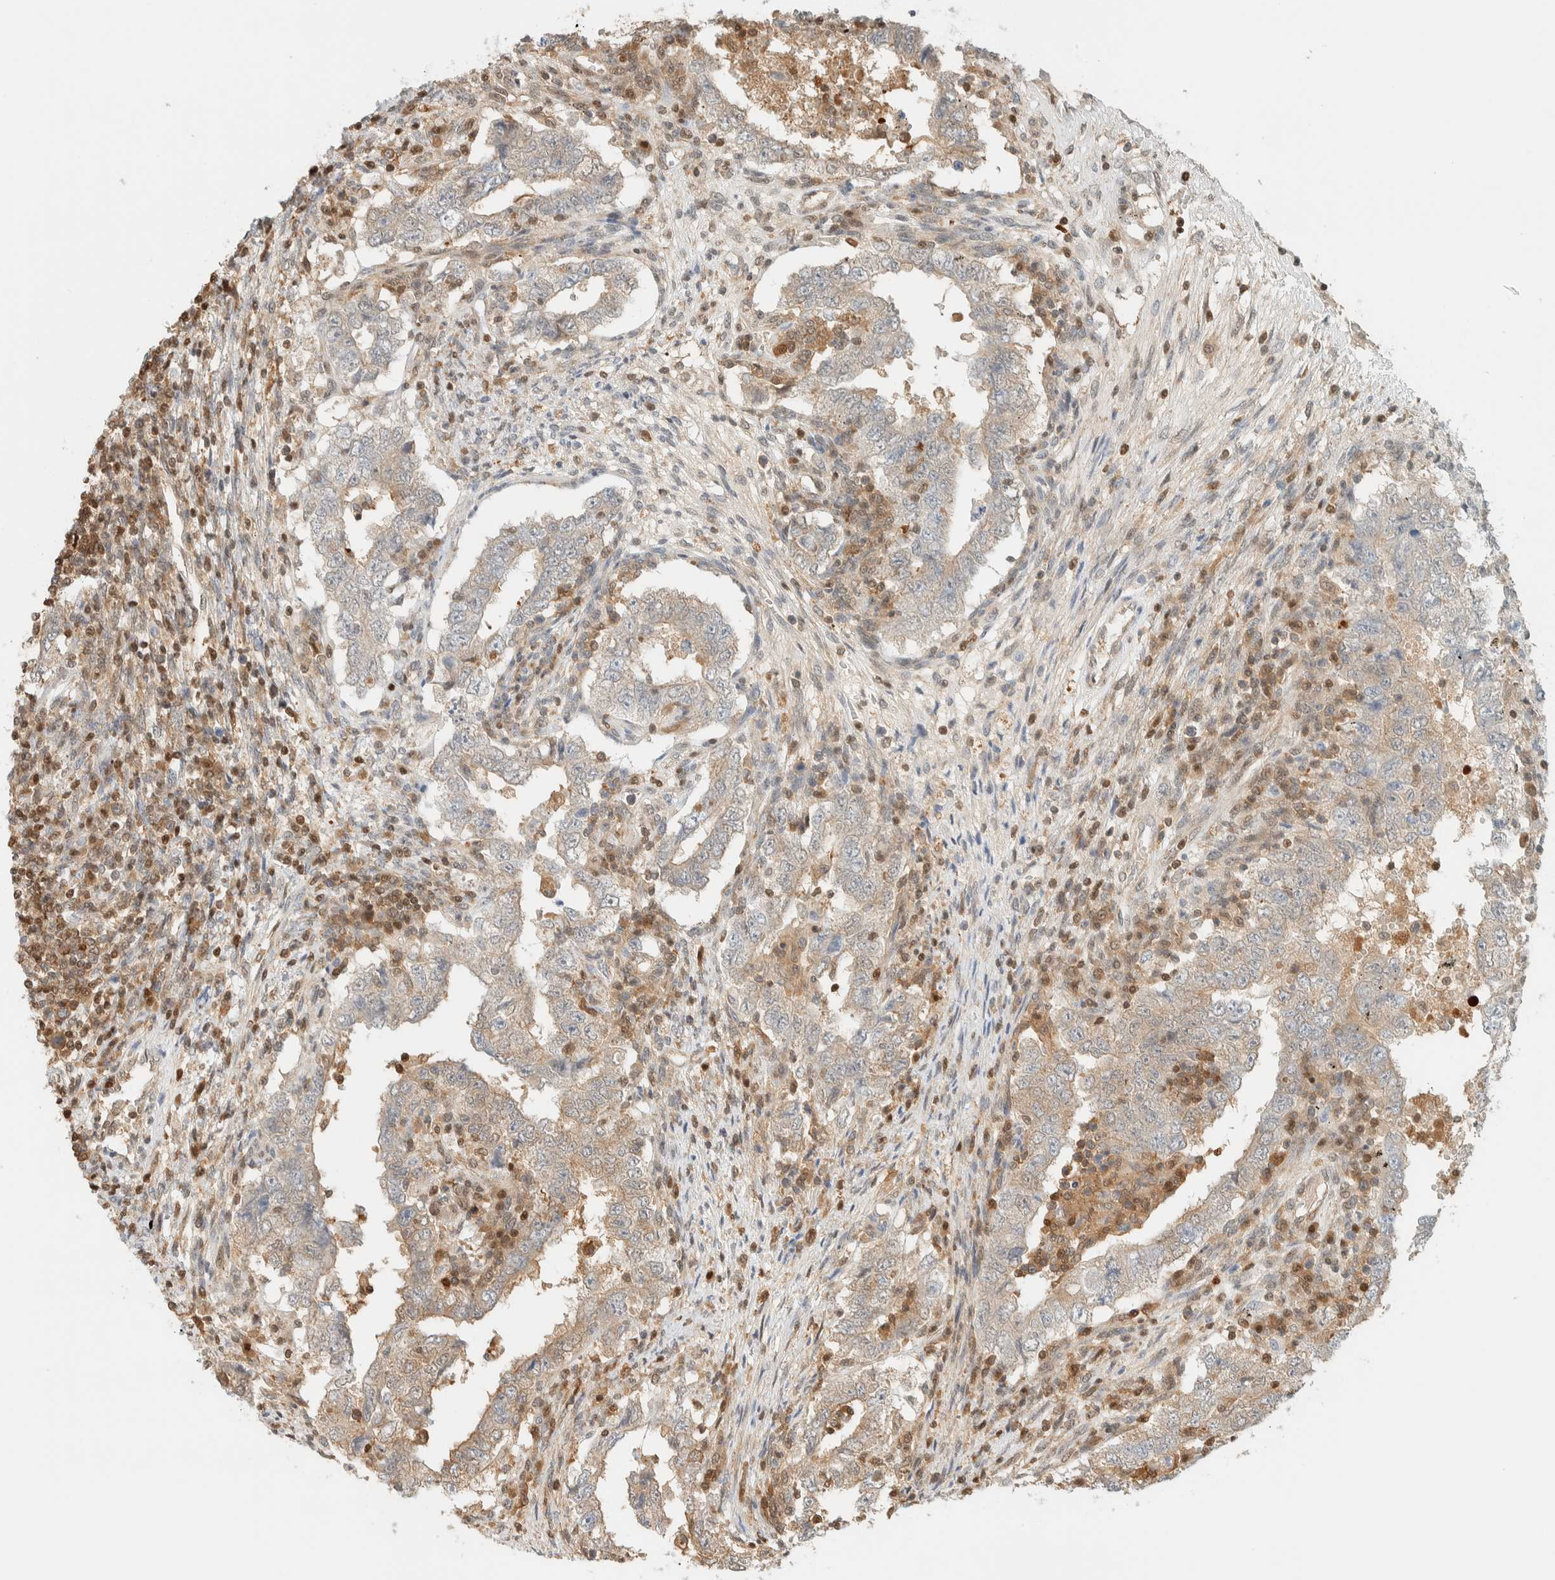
{"staining": {"intensity": "weak", "quantity": "<25%", "location": "cytoplasmic/membranous"}, "tissue": "testis cancer", "cell_type": "Tumor cells", "image_type": "cancer", "snomed": [{"axis": "morphology", "description": "Carcinoma, Embryonal, NOS"}, {"axis": "topography", "description": "Testis"}], "caption": "This is an IHC image of embryonal carcinoma (testis). There is no positivity in tumor cells.", "gene": "ZBTB37", "patient": {"sex": "male", "age": 26}}